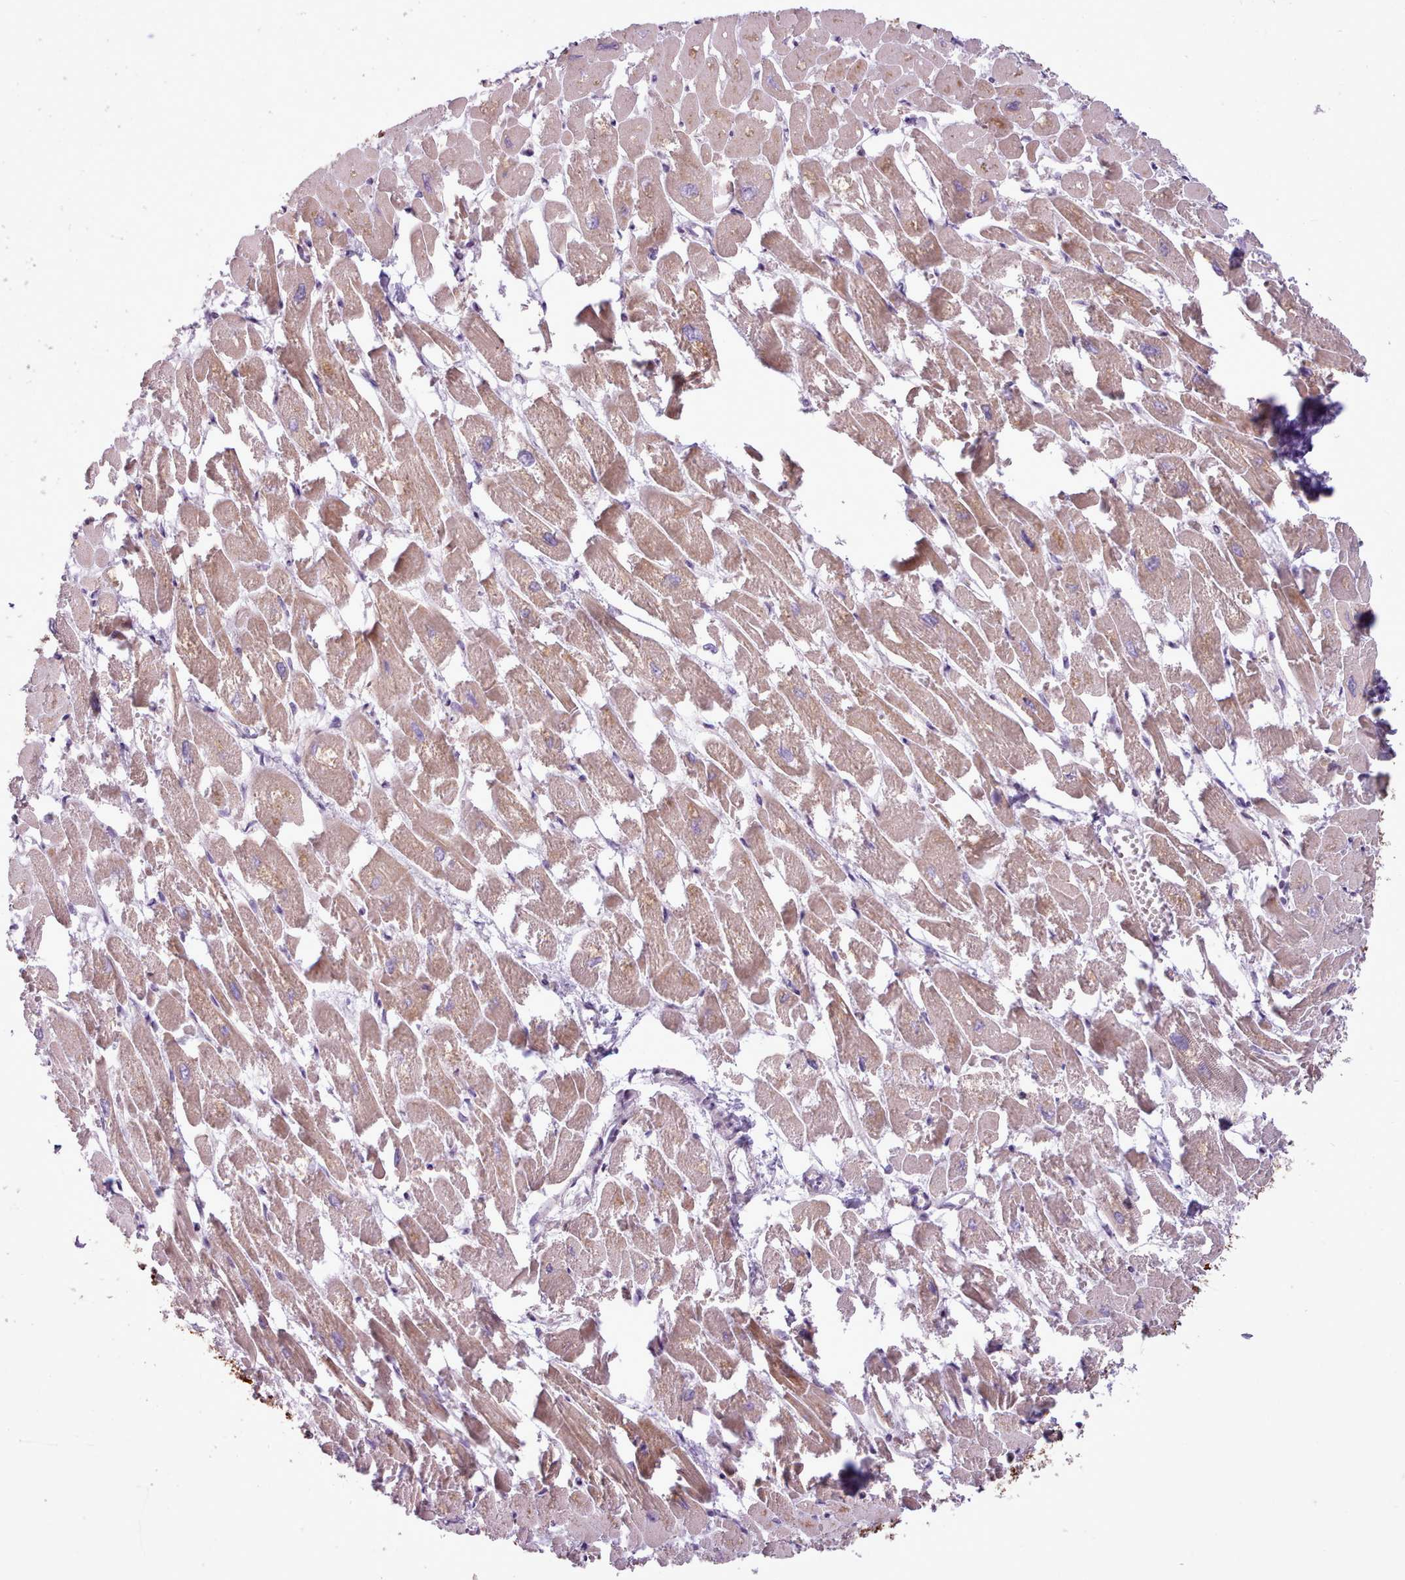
{"staining": {"intensity": "moderate", "quantity": ">75%", "location": "cytoplasmic/membranous"}, "tissue": "heart muscle", "cell_type": "Cardiomyocytes", "image_type": "normal", "snomed": [{"axis": "morphology", "description": "Normal tissue, NOS"}, {"axis": "topography", "description": "Heart"}], "caption": "DAB (3,3'-diaminobenzidine) immunohistochemical staining of unremarkable human heart muscle shows moderate cytoplasmic/membranous protein staining in about >75% of cardiomyocytes. The staining was performed using DAB (3,3'-diaminobenzidine) to visualize the protein expression in brown, while the nuclei were stained in blue with hematoxylin (Magnification: 20x).", "gene": "SLURP1", "patient": {"sex": "male", "age": 54}}